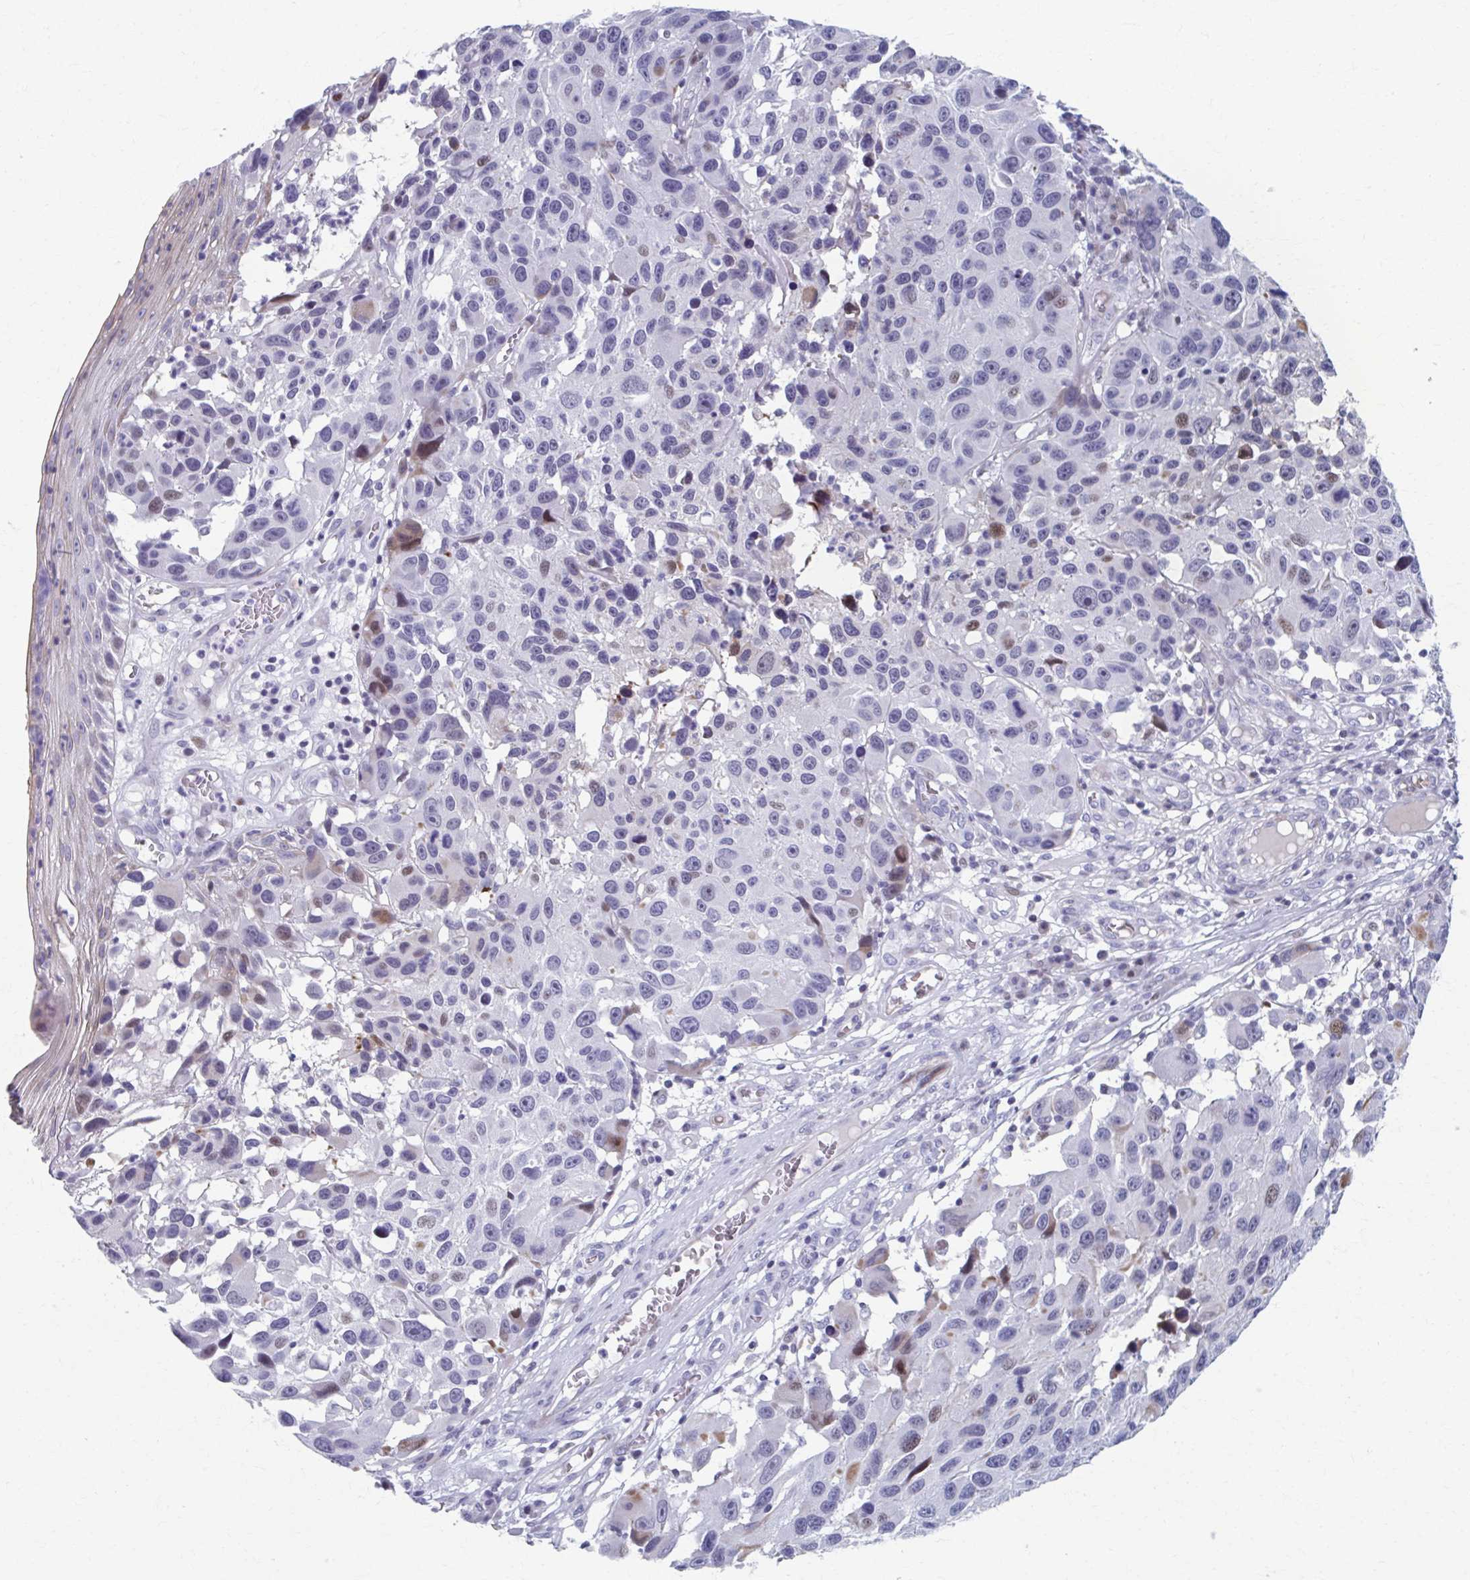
{"staining": {"intensity": "weak", "quantity": "<25%", "location": "nuclear"}, "tissue": "melanoma", "cell_type": "Tumor cells", "image_type": "cancer", "snomed": [{"axis": "morphology", "description": "Malignant melanoma, NOS"}, {"axis": "topography", "description": "Skin"}], "caption": "The image displays no significant staining in tumor cells of malignant melanoma. Nuclei are stained in blue.", "gene": "ABHD16B", "patient": {"sex": "male", "age": 53}}